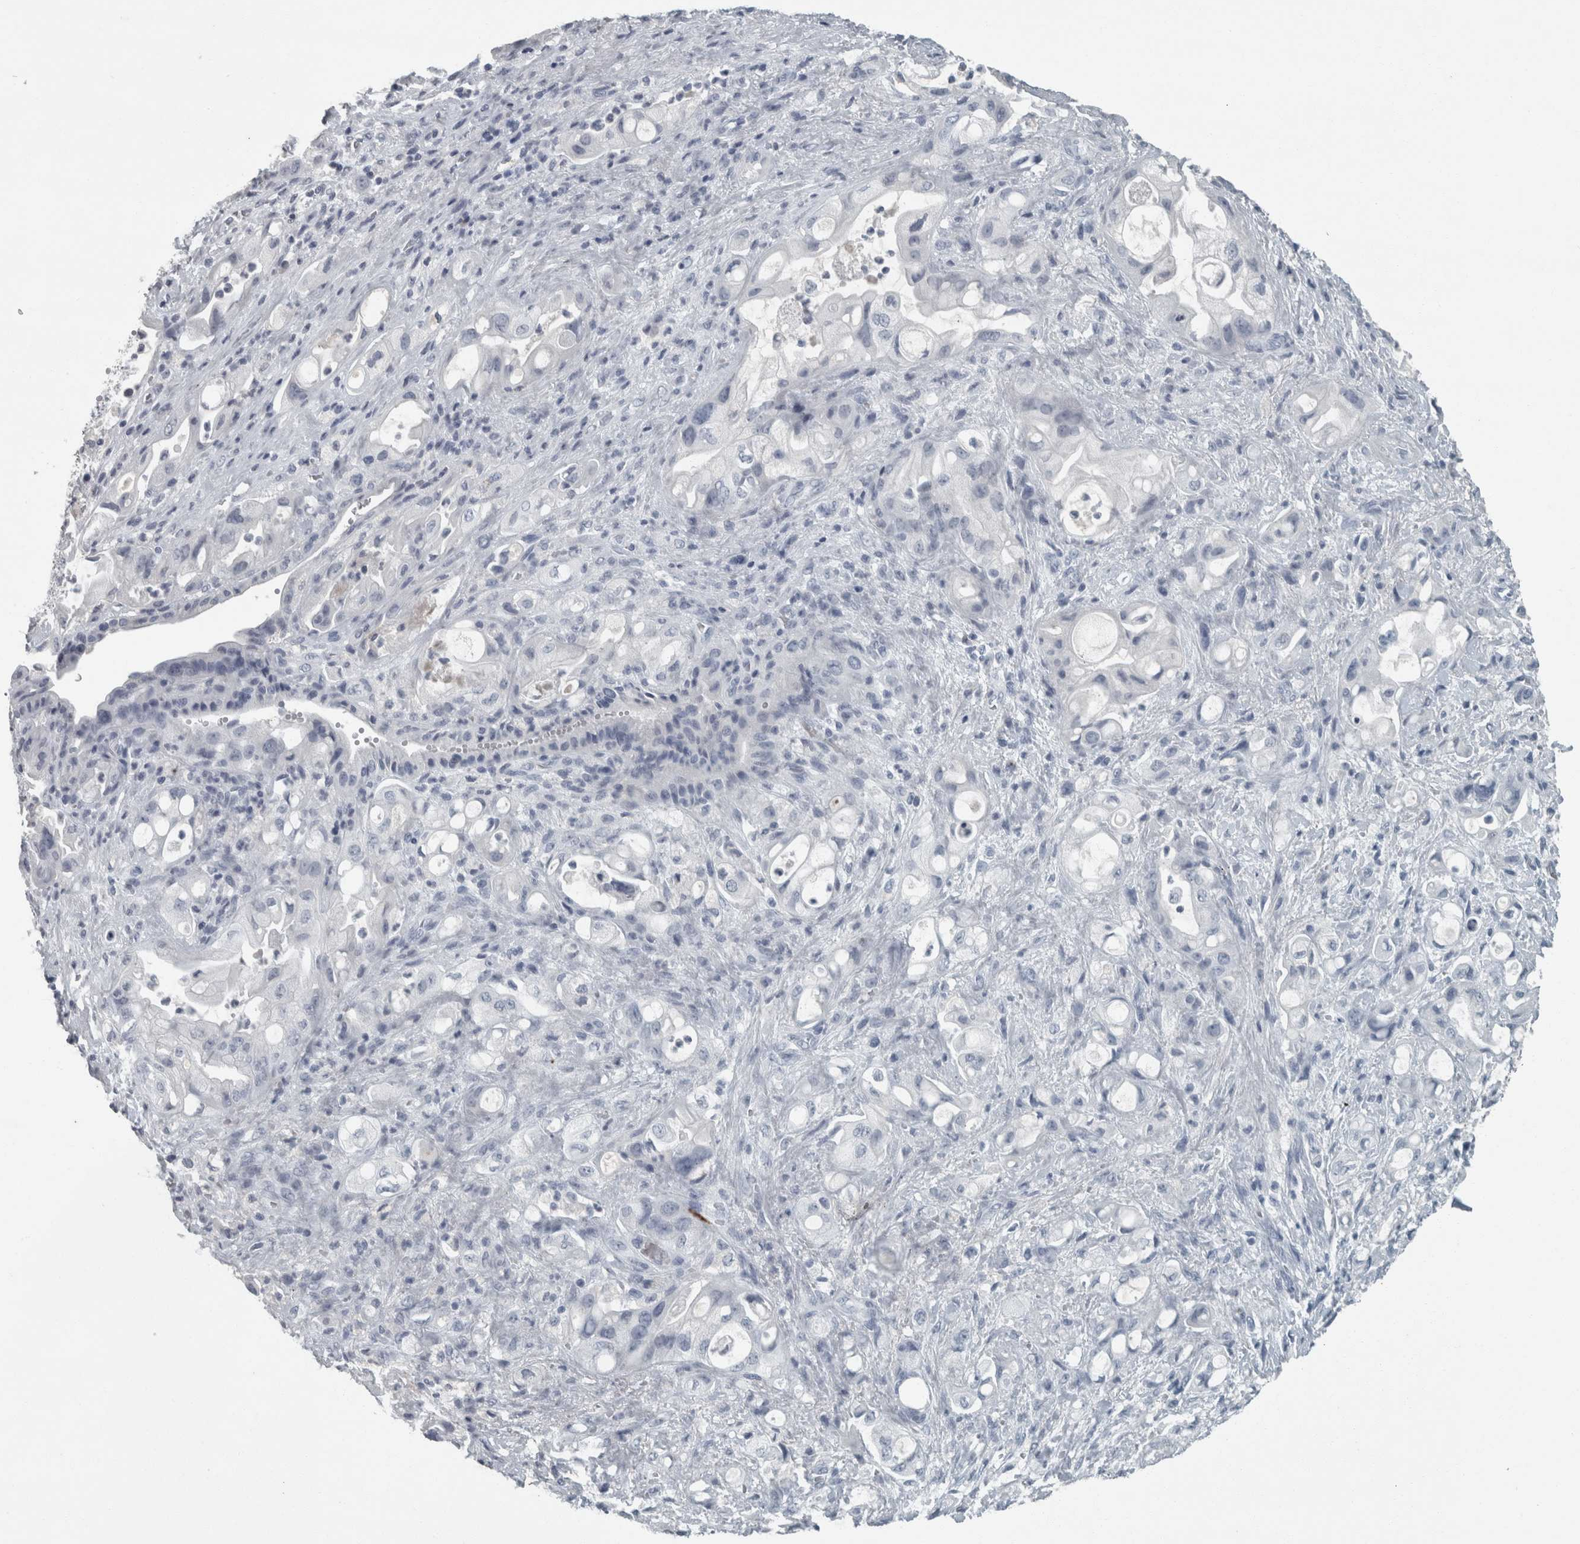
{"staining": {"intensity": "negative", "quantity": "none", "location": "none"}, "tissue": "pancreatic cancer", "cell_type": "Tumor cells", "image_type": "cancer", "snomed": [{"axis": "morphology", "description": "Adenocarcinoma, NOS"}, {"axis": "topography", "description": "Pancreas"}], "caption": "Pancreatic adenocarcinoma stained for a protein using IHC displays no staining tumor cells.", "gene": "CHL1", "patient": {"sex": "male", "age": 79}}